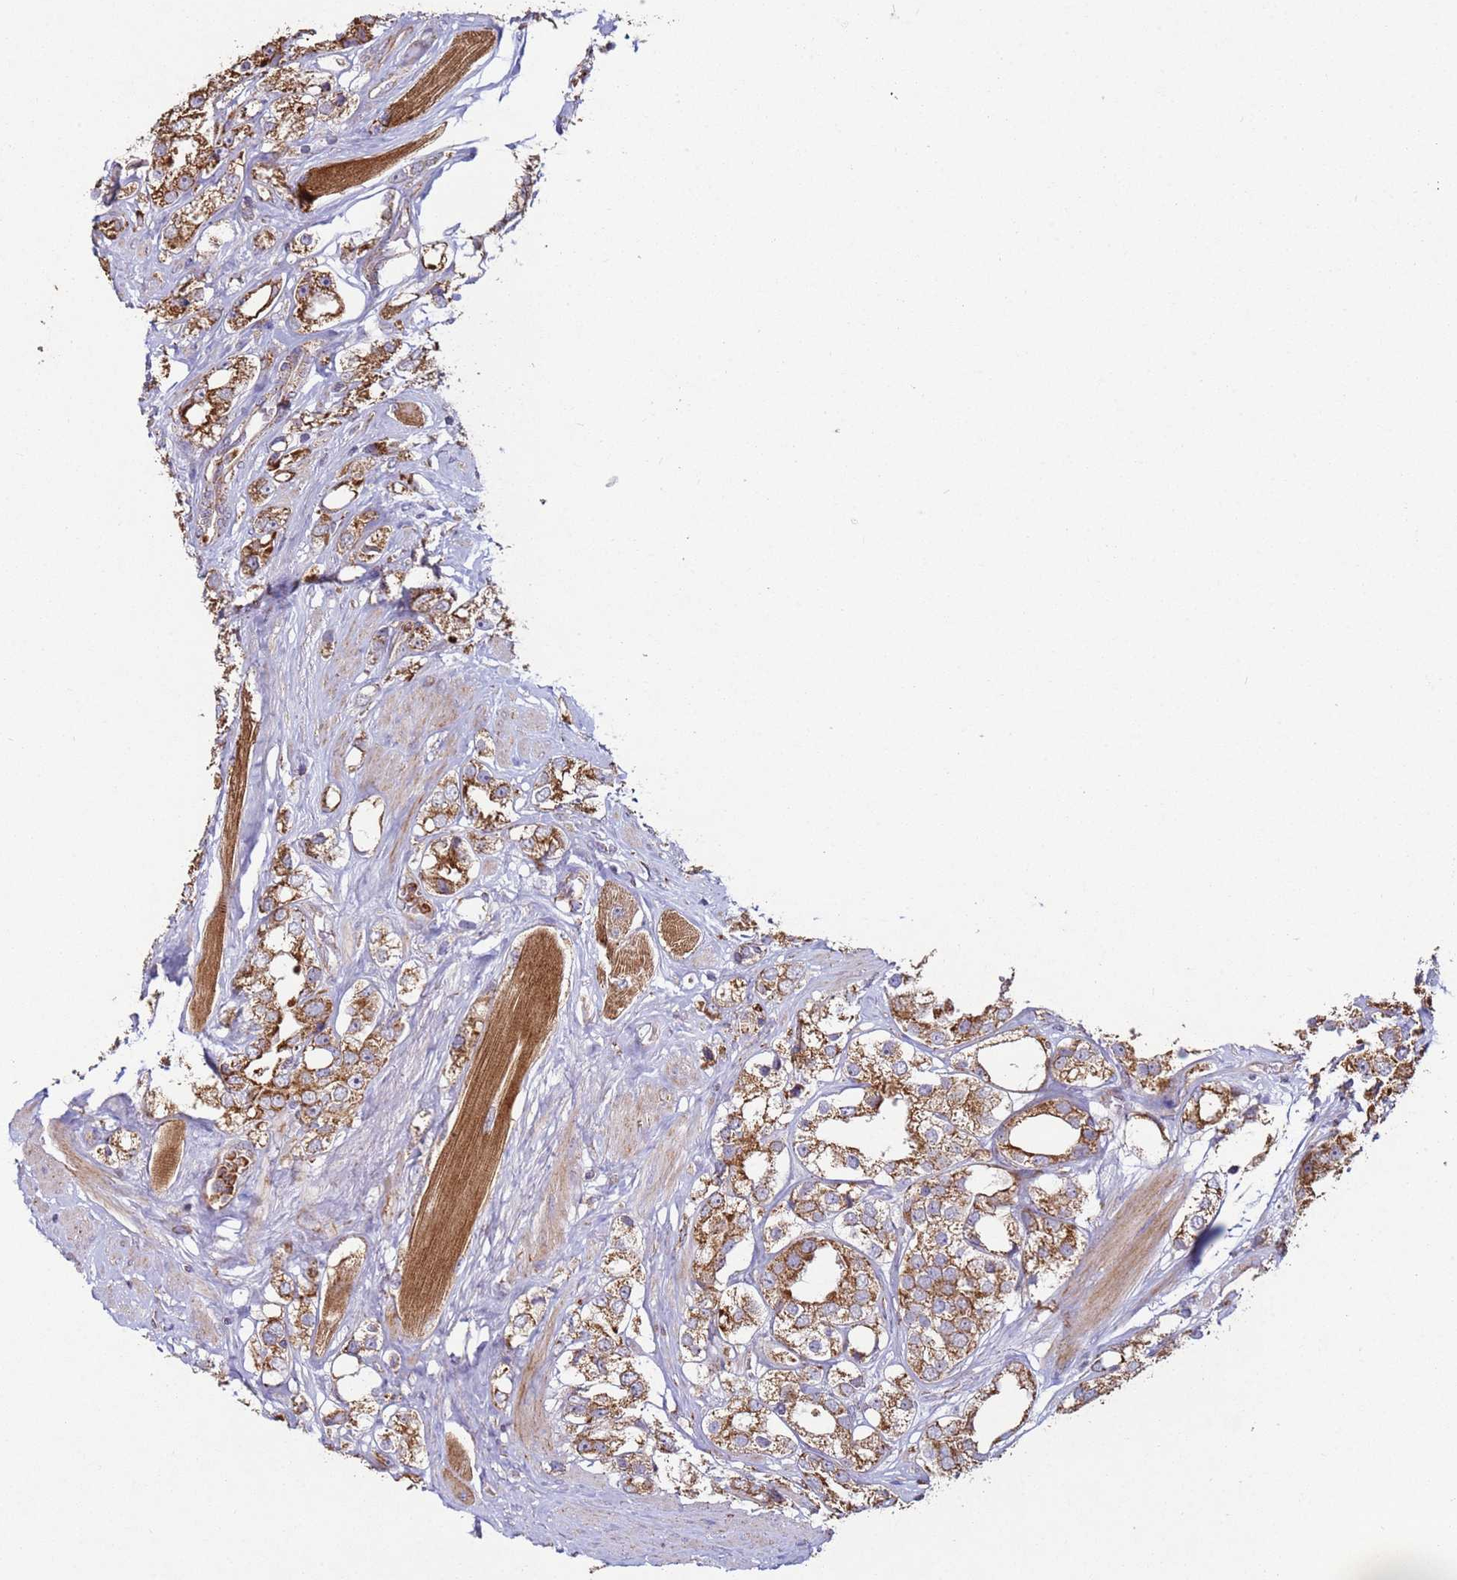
{"staining": {"intensity": "moderate", "quantity": ">75%", "location": "cytoplasmic/membranous"}, "tissue": "prostate cancer", "cell_type": "Tumor cells", "image_type": "cancer", "snomed": [{"axis": "morphology", "description": "Adenocarcinoma, NOS"}, {"axis": "topography", "description": "Prostate"}], "caption": "Prostate cancer (adenocarcinoma) tissue displays moderate cytoplasmic/membranous expression in approximately >75% of tumor cells, visualized by immunohistochemistry.", "gene": "FBXO33", "patient": {"sex": "male", "age": 79}}